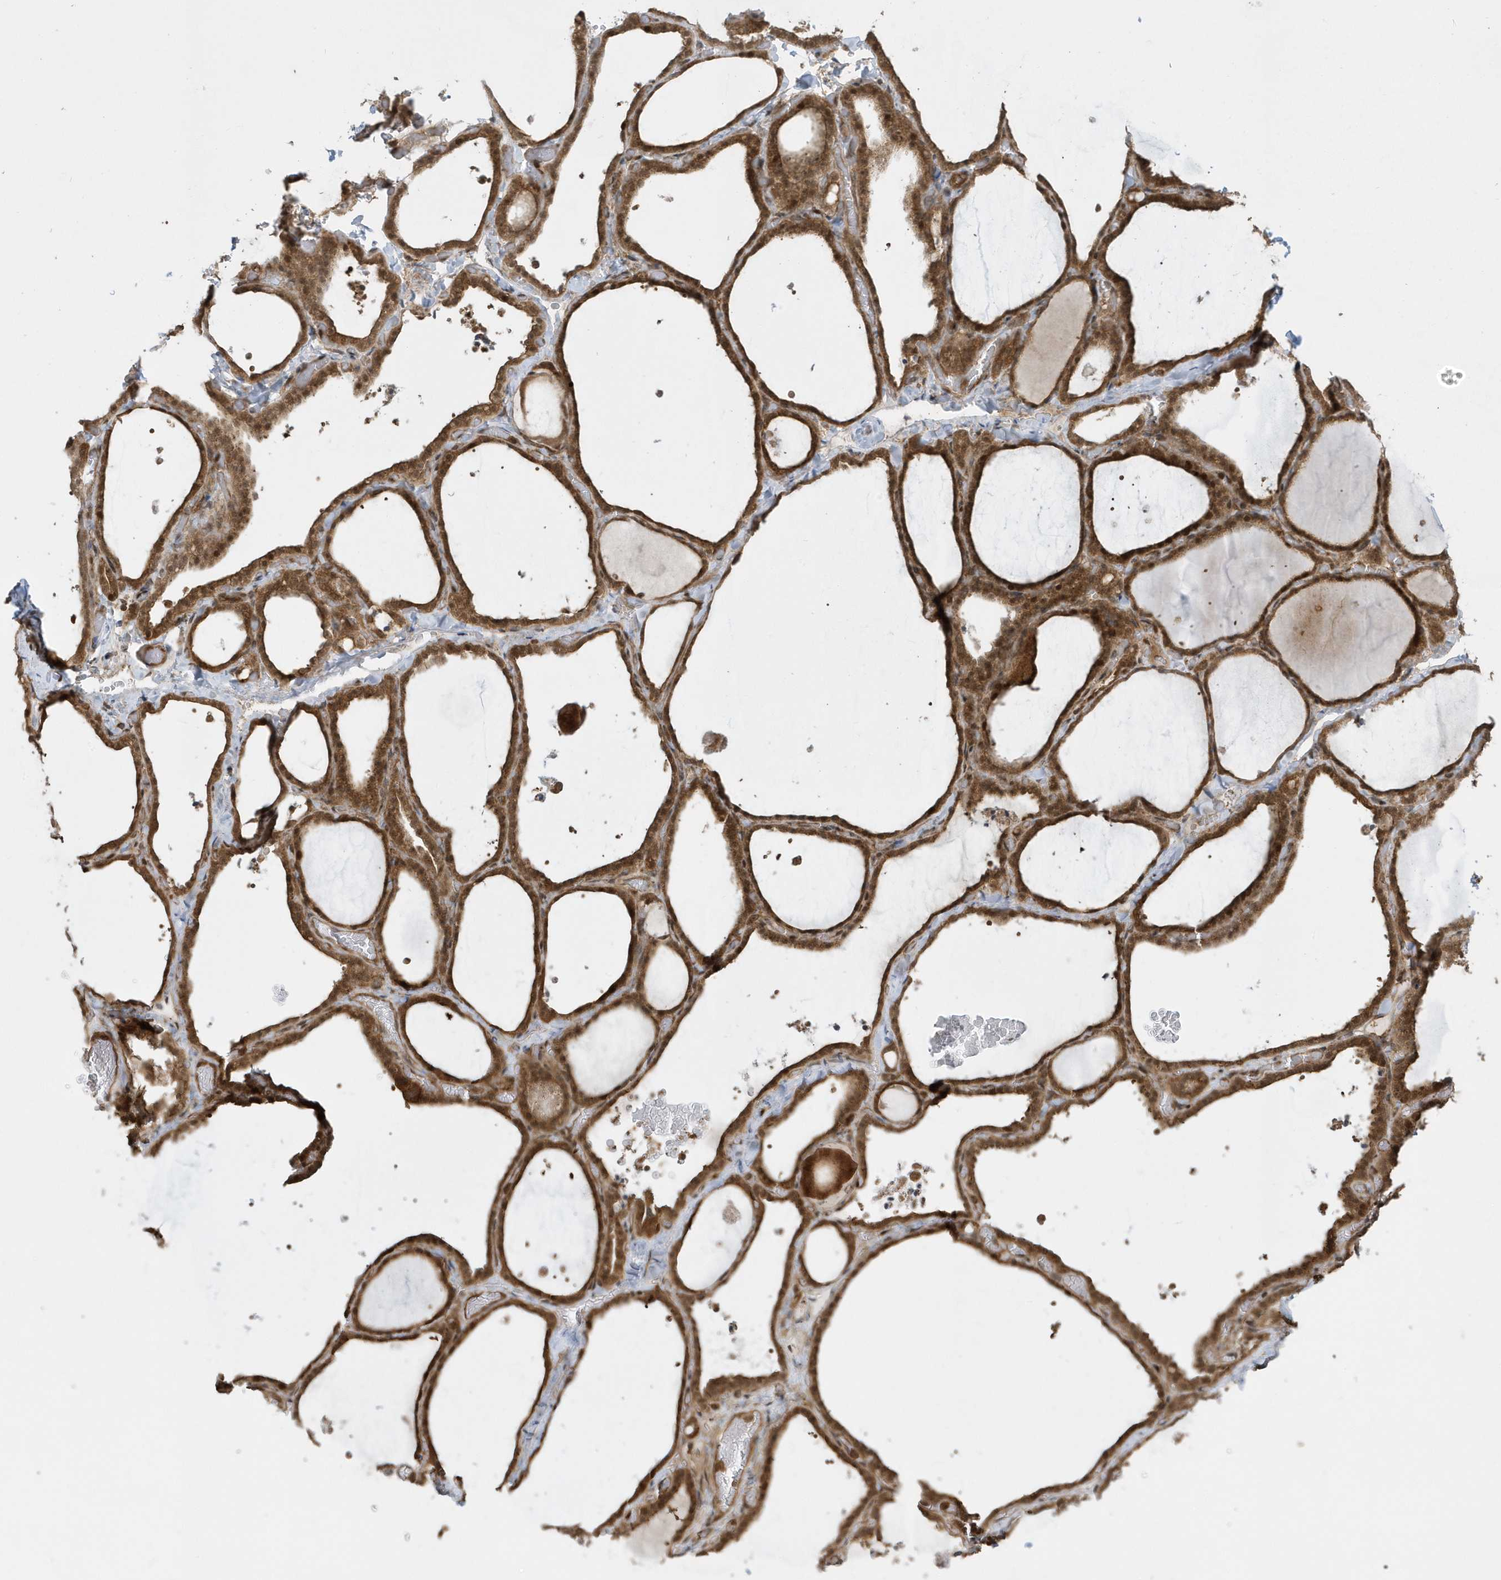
{"staining": {"intensity": "moderate", "quantity": ">75%", "location": "cytoplasmic/membranous"}, "tissue": "thyroid gland", "cell_type": "Glandular cells", "image_type": "normal", "snomed": [{"axis": "morphology", "description": "Normal tissue, NOS"}, {"axis": "topography", "description": "Thyroid gland"}], "caption": "Protein expression analysis of normal thyroid gland exhibits moderate cytoplasmic/membranous positivity in approximately >75% of glandular cells.", "gene": "STAMBP", "patient": {"sex": "female", "age": 22}}